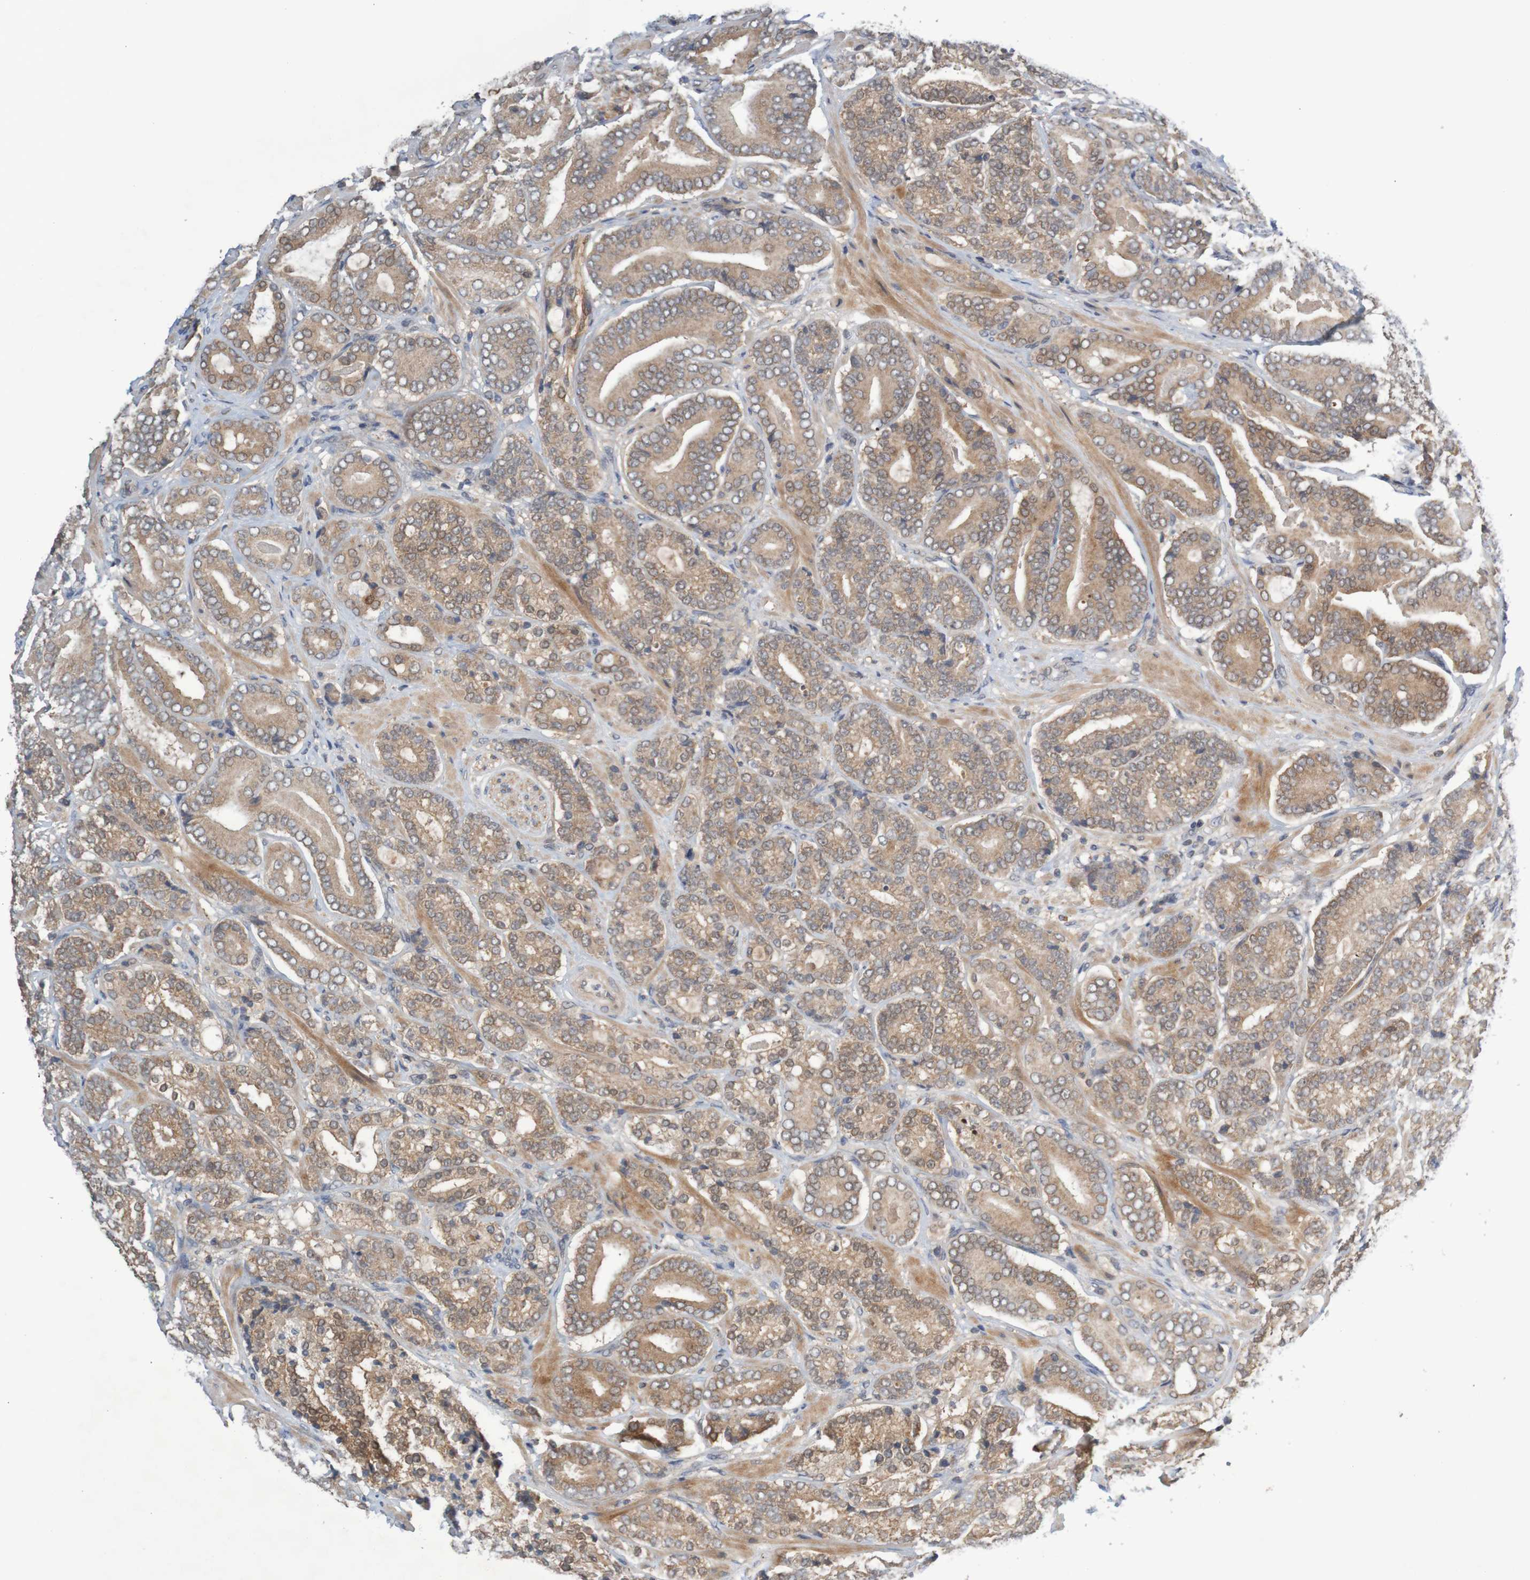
{"staining": {"intensity": "weak", "quantity": ">75%", "location": "cytoplasmic/membranous"}, "tissue": "prostate cancer", "cell_type": "Tumor cells", "image_type": "cancer", "snomed": [{"axis": "morphology", "description": "Adenocarcinoma, High grade"}, {"axis": "topography", "description": "Prostate"}], "caption": "An IHC photomicrograph of neoplastic tissue is shown. Protein staining in brown labels weak cytoplasmic/membranous positivity in prostate adenocarcinoma (high-grade) within tumor cells.", "gene": "ANKK1", "patient": {"sex": "male", "age": 61}}